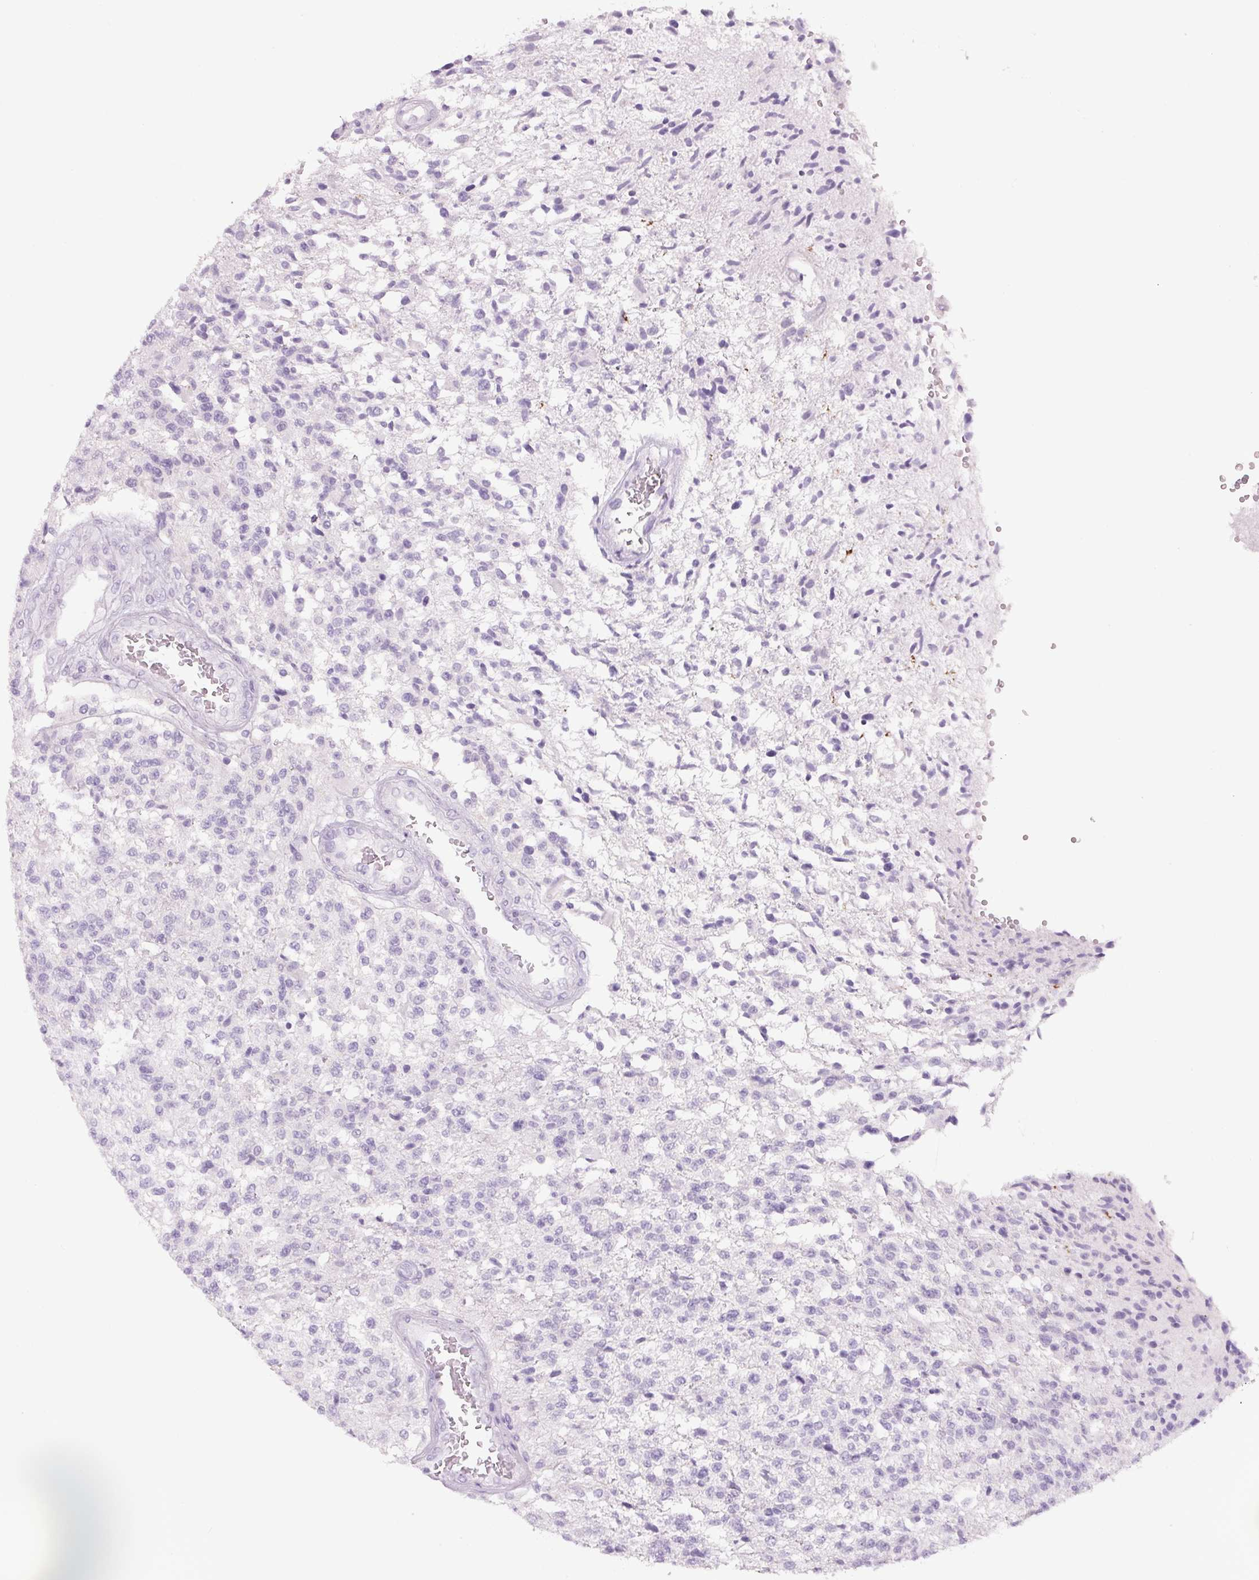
{"staining": {"intensity": "negative", "quantity": "none", "location": "none"}, "tissue": "glioma", "cell_type": "Tumor cells", "image_type": "cancer", "snomed": [{"axis": "morphology", "description": "Glioma, malignant, High grade"}, {"axis": "topography", "description": "Brain"}], "caption": "Malignant glioma (high-grade) stained for a protein using immunohistochemistry exhibits no positivity tumor cells.", "gene": "COL9A2", "patient": {"sex": "male", "age": 56}}